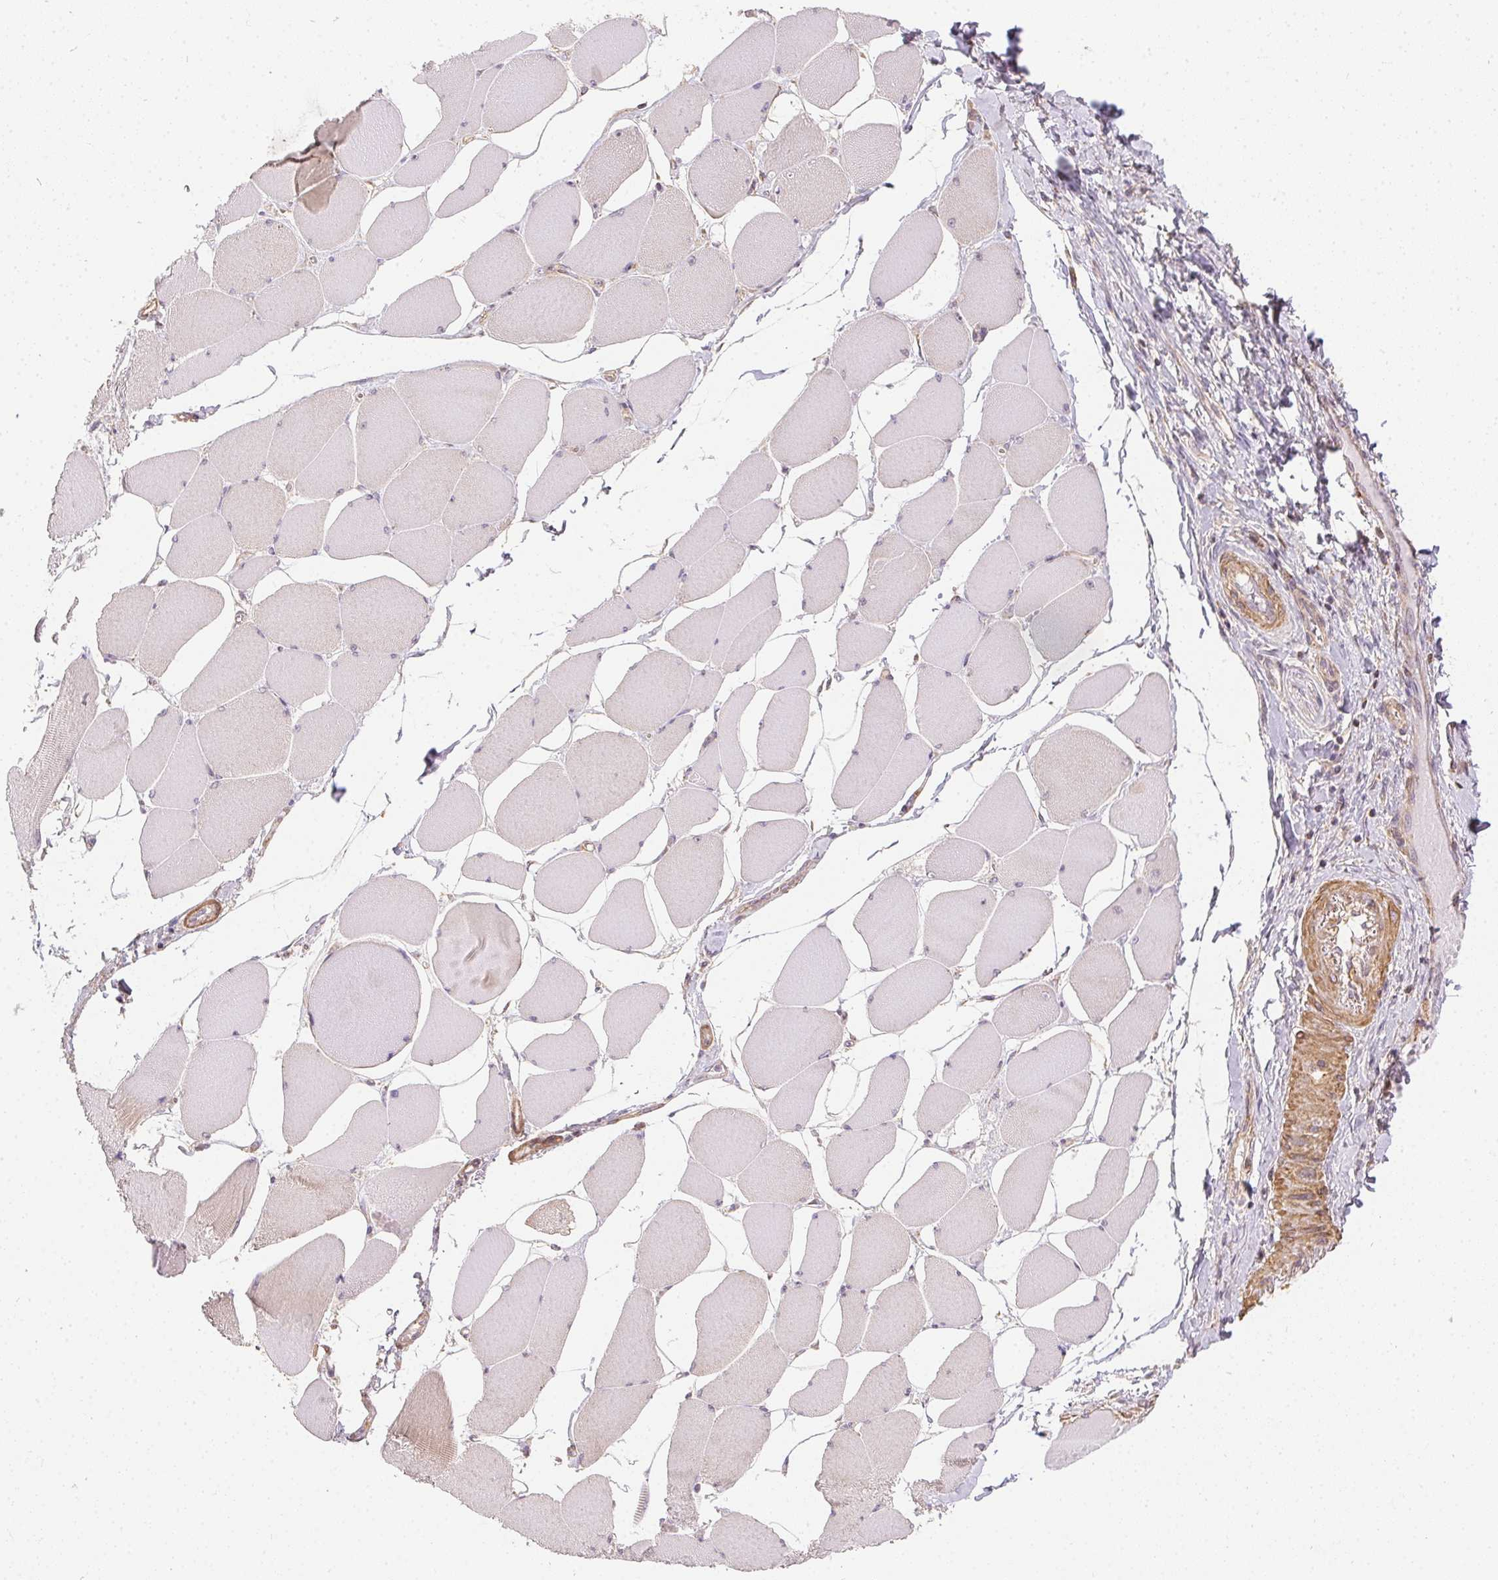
{"staining": {"intensity": "weak", "quantity": "<25%", "location": "cytoplasmic/membranous"}, "tissue": "skeletal muscle", "cell_type": "Myocytes", "image_type": "normal", "snomed": [{"axis": "morphology", "description": "Normal tissue, NOS"}, {"axis": "topography", "description": "Skeletal muscle"}], "caption": "Skeletal muscle was stained to show a protein in brown. There is no significant expression in myocytes.", "gene": "REV3L", "patient": {"sex": "female", "age": 75}}